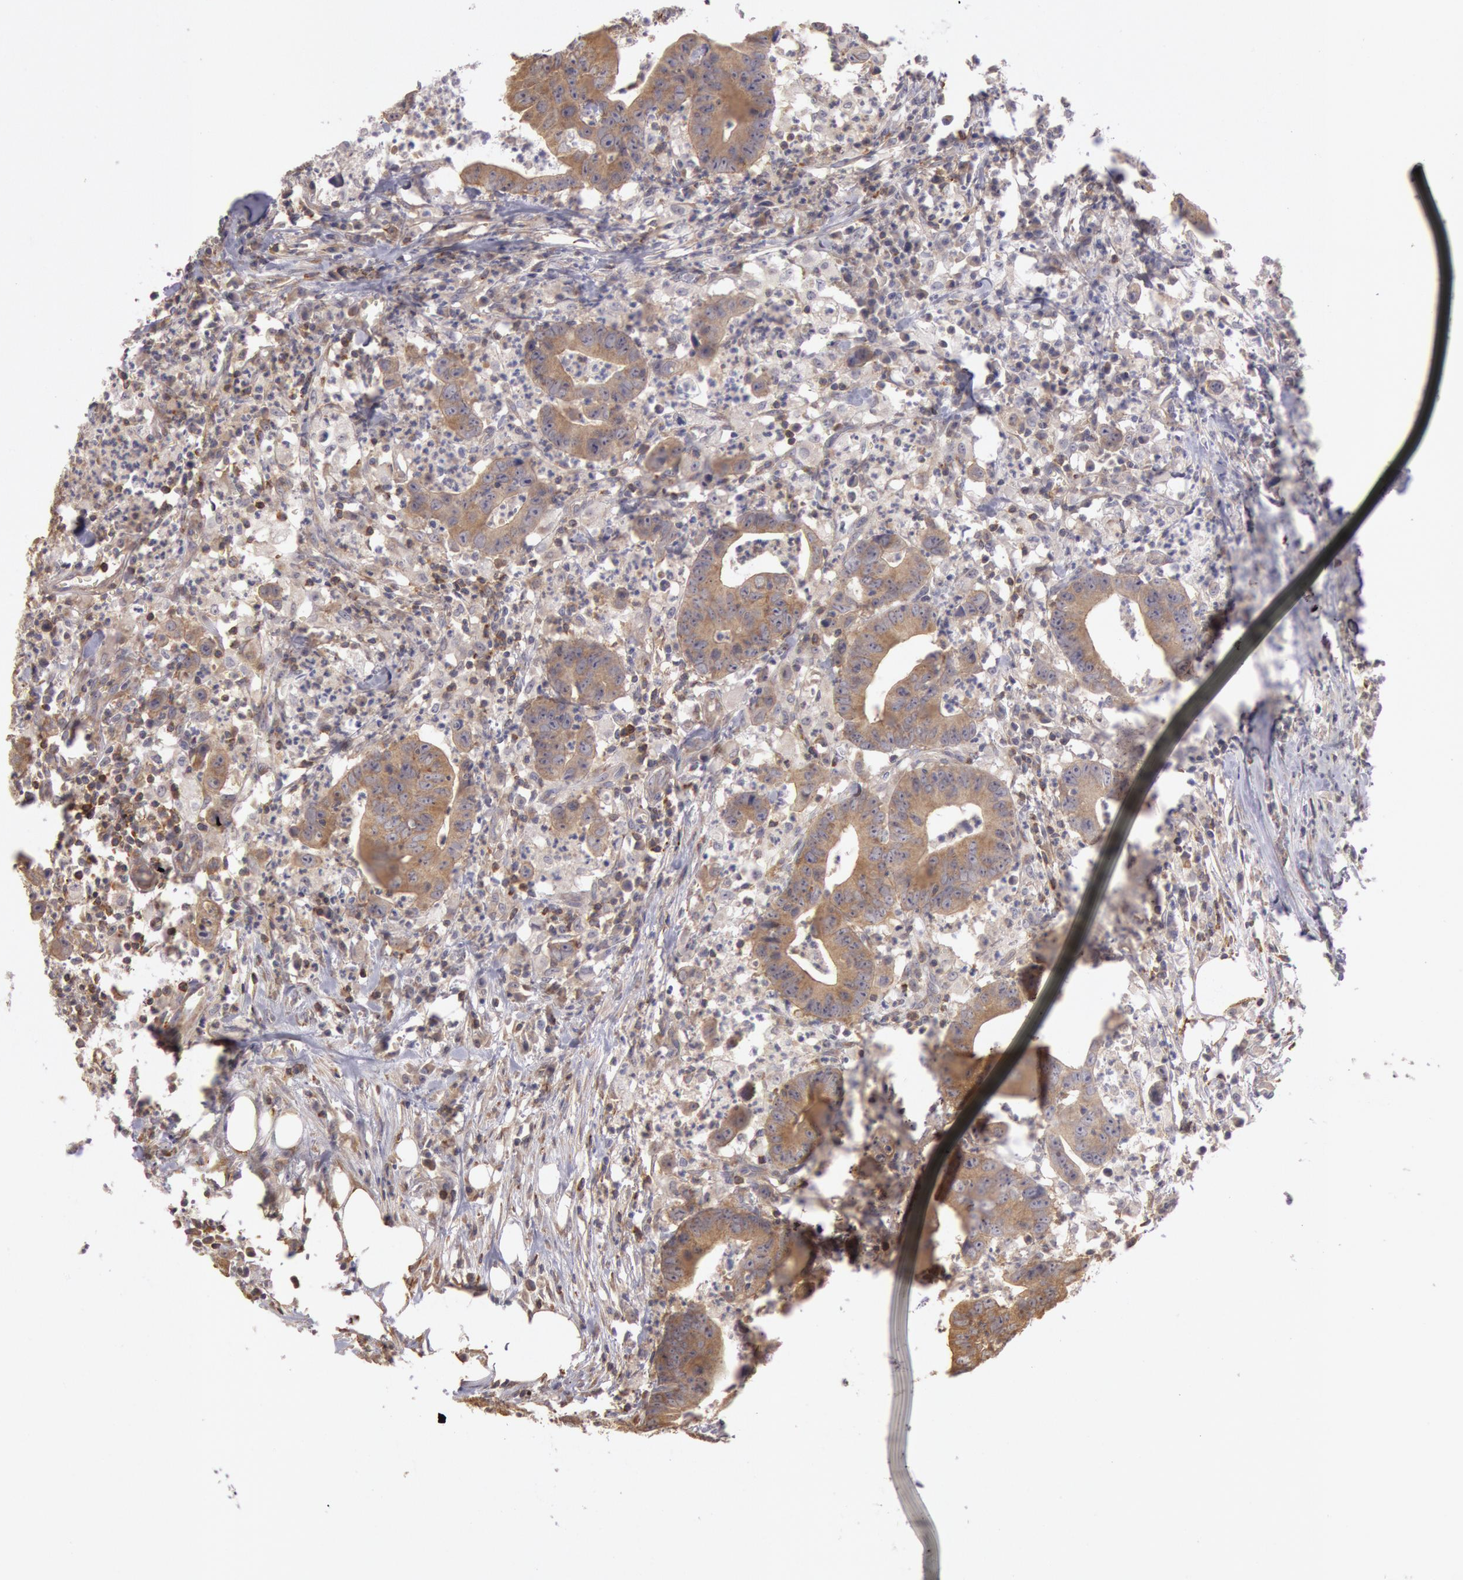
{"staining": {"intensity": "moderate", "quantity": ">75%", "location": "cytoplasmic/membranous"}, "tissue": "colorectal cancer", "cell_type": "Tumor cells", "image_type": "cancer", "snomed": [{"axis": "morphology", "description": "Adenocarcinoma, NOS"}, {"axis": "topography", "description": "Colon"}], "caption": "Human colorectal cancer stained with a brown dye displays moderate cytoplasmic/membranous positive expression in about >75% of tumor cells.", "gene": "NMT2", "patient": {"sex": "male", "age": 55}}